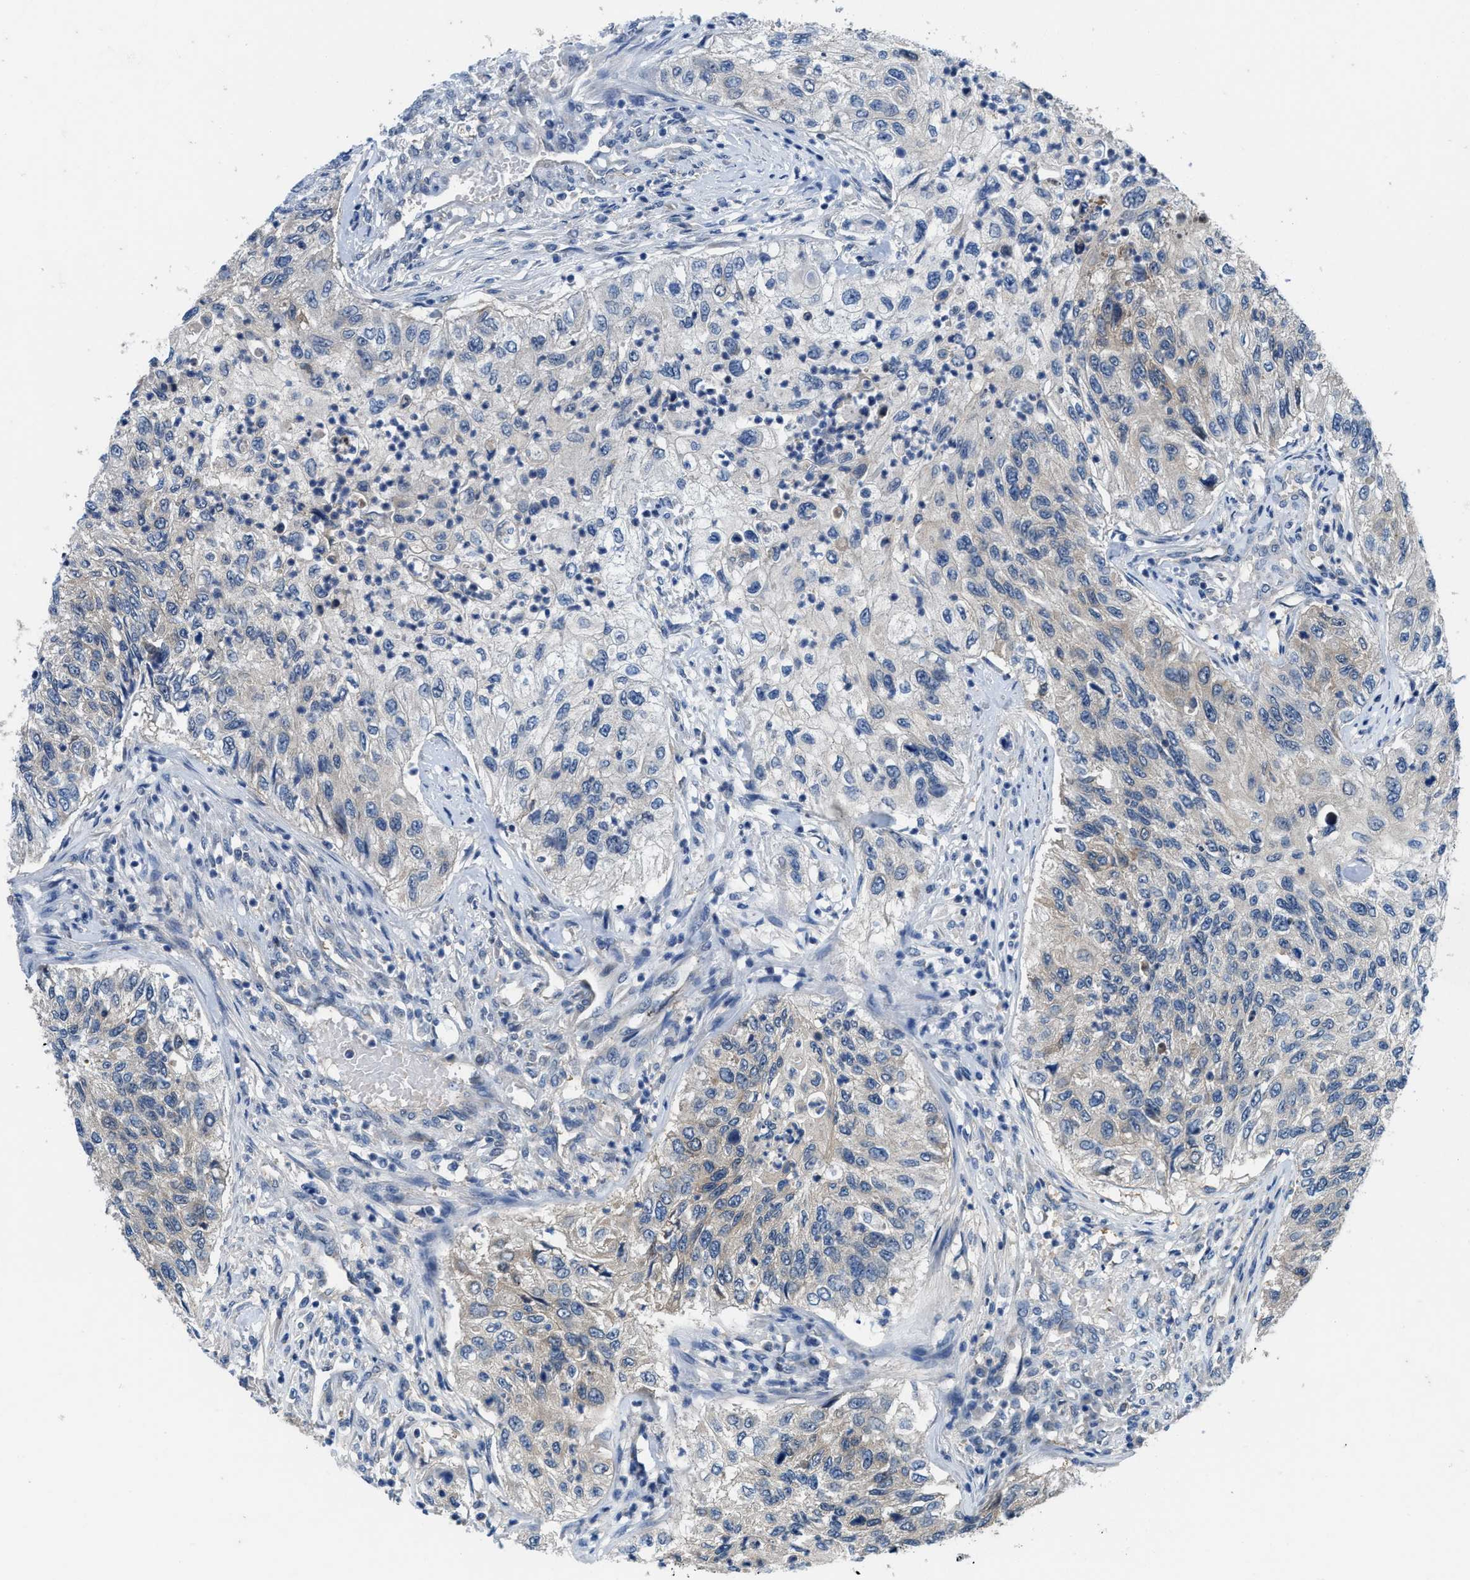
{"staining": {"intensity": "negative", "quantity": "none", "location": "none"}, "tissue": "urothelial cancer", "cell_type": "Tumor cells", "image_type": "cancer", "snomed": [{"axis": "morphology", "description": "Urothelial carcinoma, High grade"}, {"axis": "topography", "description": "Urinary bladder"}], "caption": "Immunohistochemistry image of neoplastic tissue: urothelial cancer stained with DAB (3,3'-diaminobenzidine) shows no significant protein positivity in tumor cells.", "gene": "NUDT5", "patient": {"sex": "female", "age": 60}}